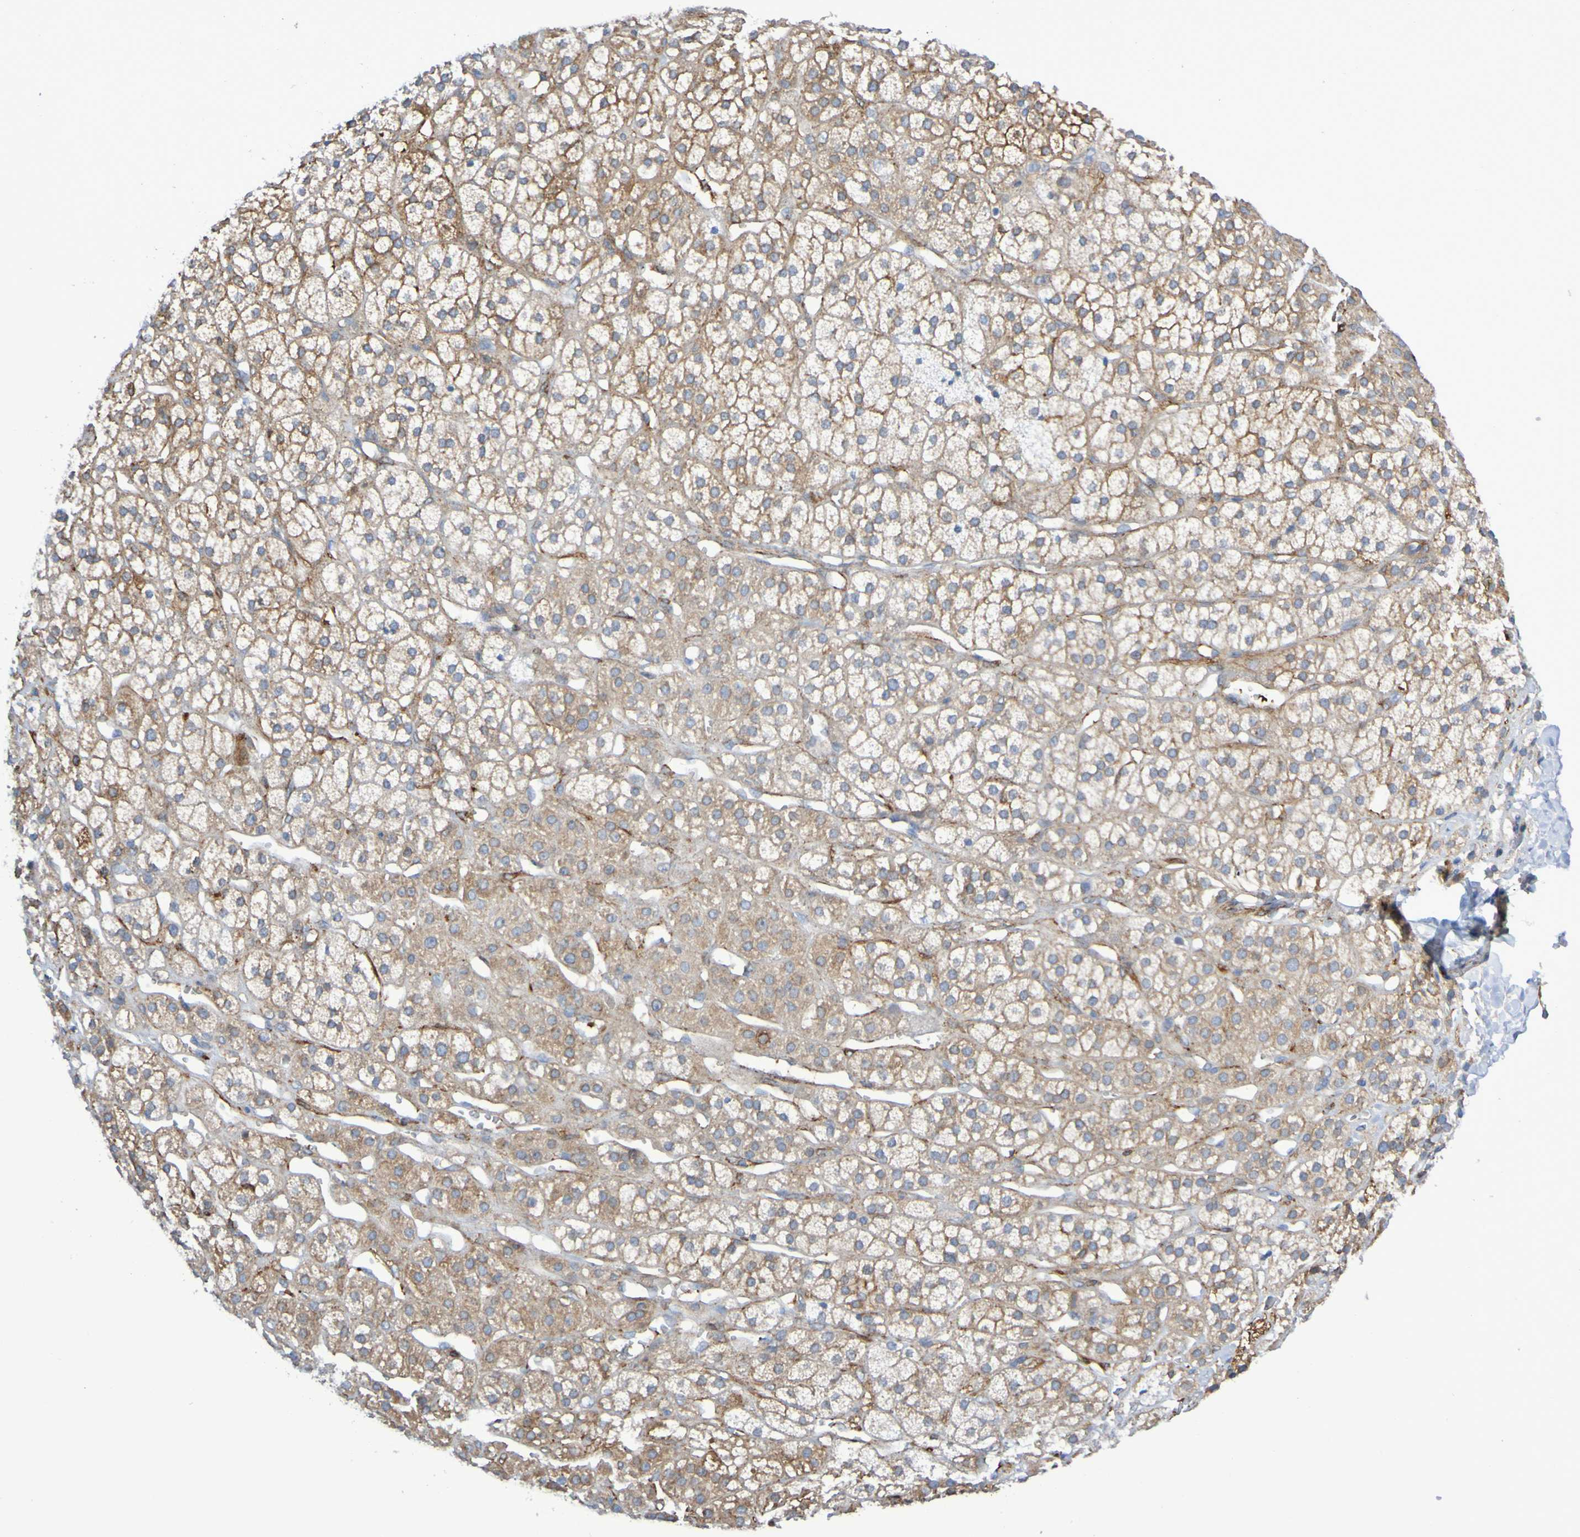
{"staining": {"intensity": "weak", "quantity": ">75%", "location": "cytoplasmic/membranous"}, "tissue": "adrenal gland", "cell_type": "Glandular cells", "image_type": "normal", "snomed": [{"axis": "morphology", "description": "Normal tissue, NOS"}, {"axis": "topography", "description": "Adrenal gland"}], "caption": "IHC of benign adrenal gland demonstrates low levels of weak cytoplasmic/membranous staining in about >75% of glandular cells.", "gene": "SCRG1", "patient": {"sex": "male", "age": 56}}